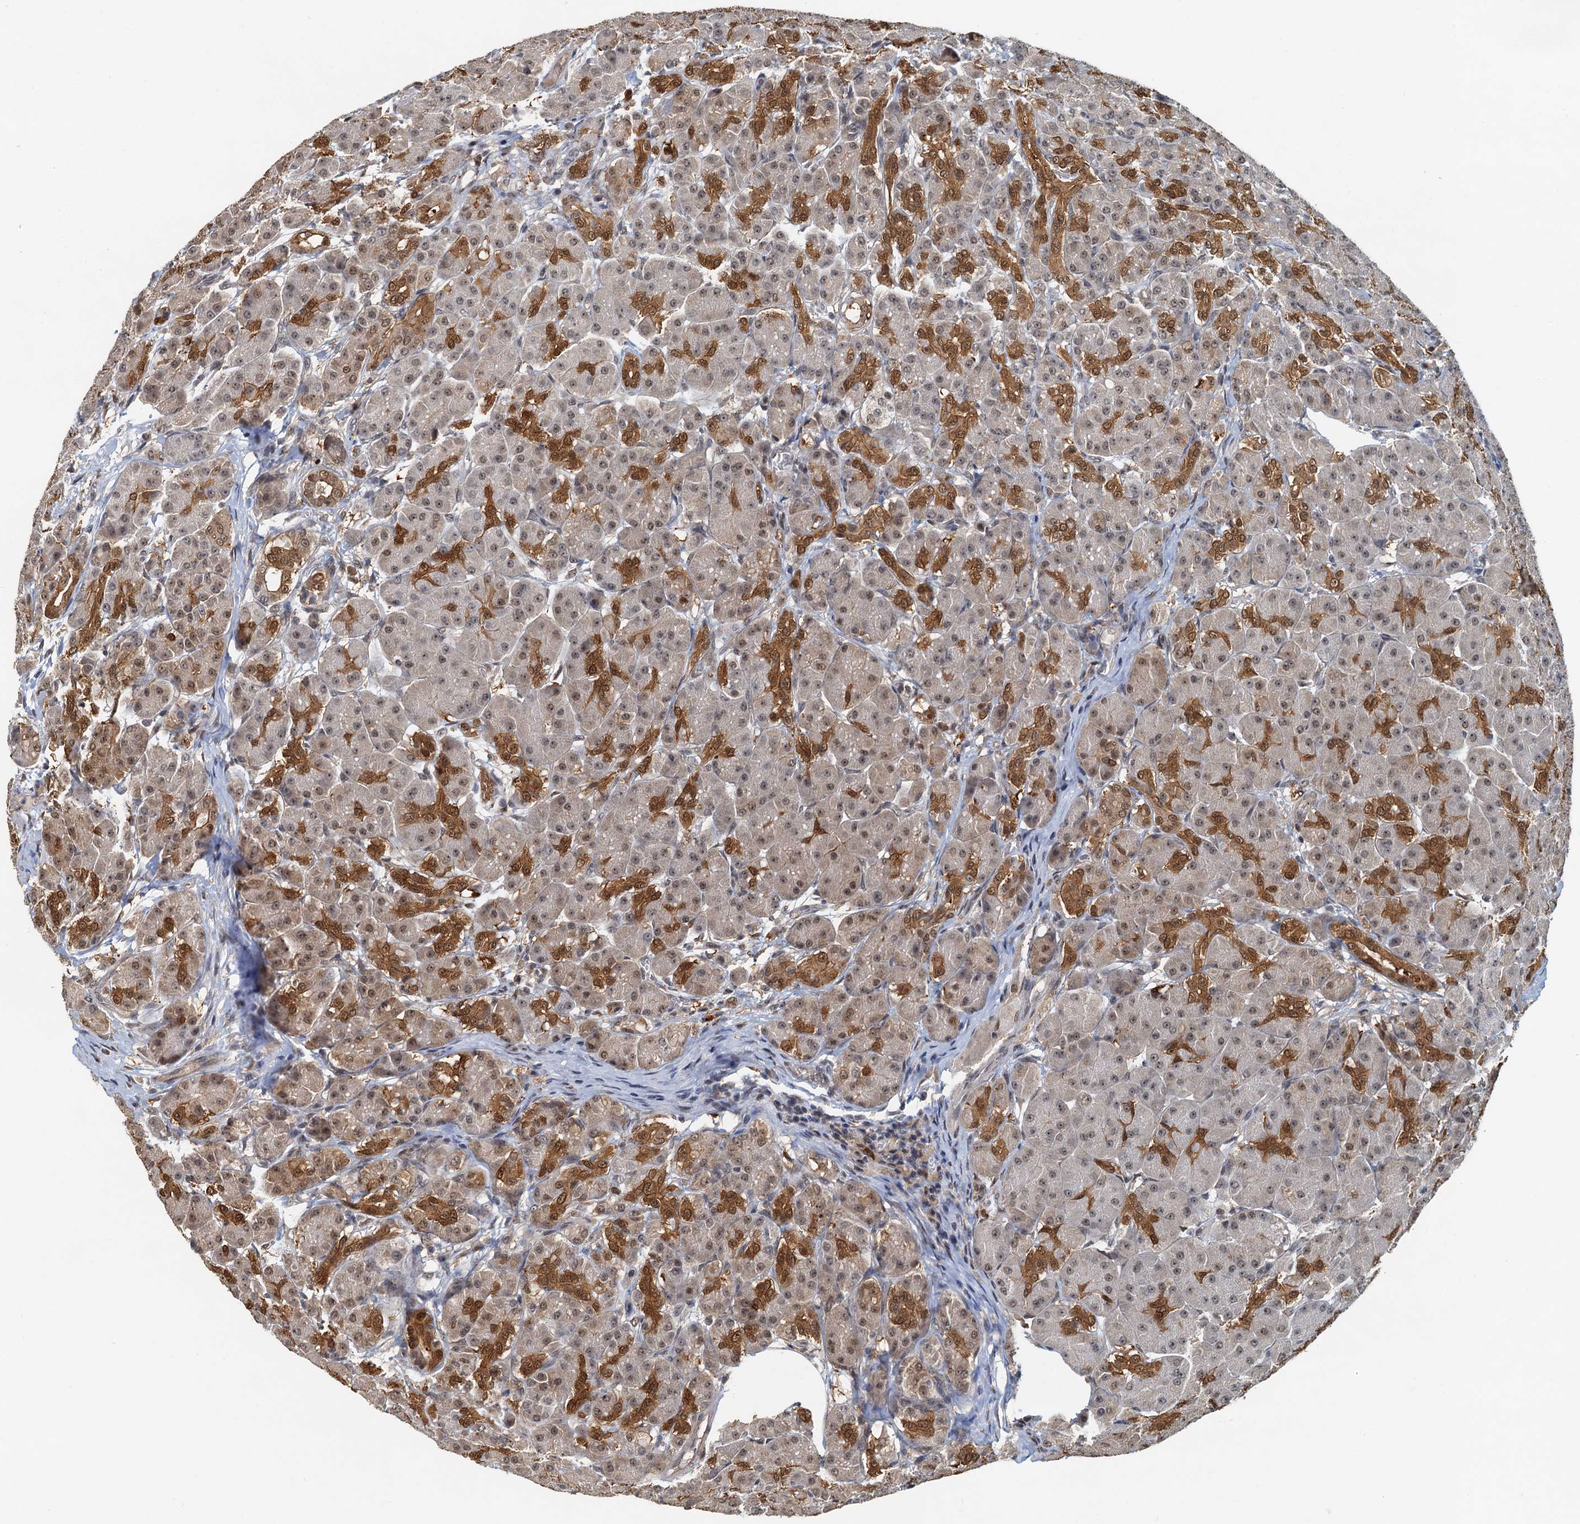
{"staining": {"intensity": "strong", "quantity": "25%-75%", "location": "cytoplasmic/membranous,nuclear"}, "tissue": "pancreas", "cell_type": "Exocrine glandular cells", "image_type": "normal", "snomed": [{"axis": "morphology", "description": "Normal tissue, NOS"}, {"axis": "topography", "description": "Pancreas"}], "caption": "A brown stain shows strong cytoplasmic/membranous,nuclear staining of a protein in exocrine glandular cells of normal human pancreas.", "gene": "SPINDOC", "patient": {"sex": "male", "age": 63}}